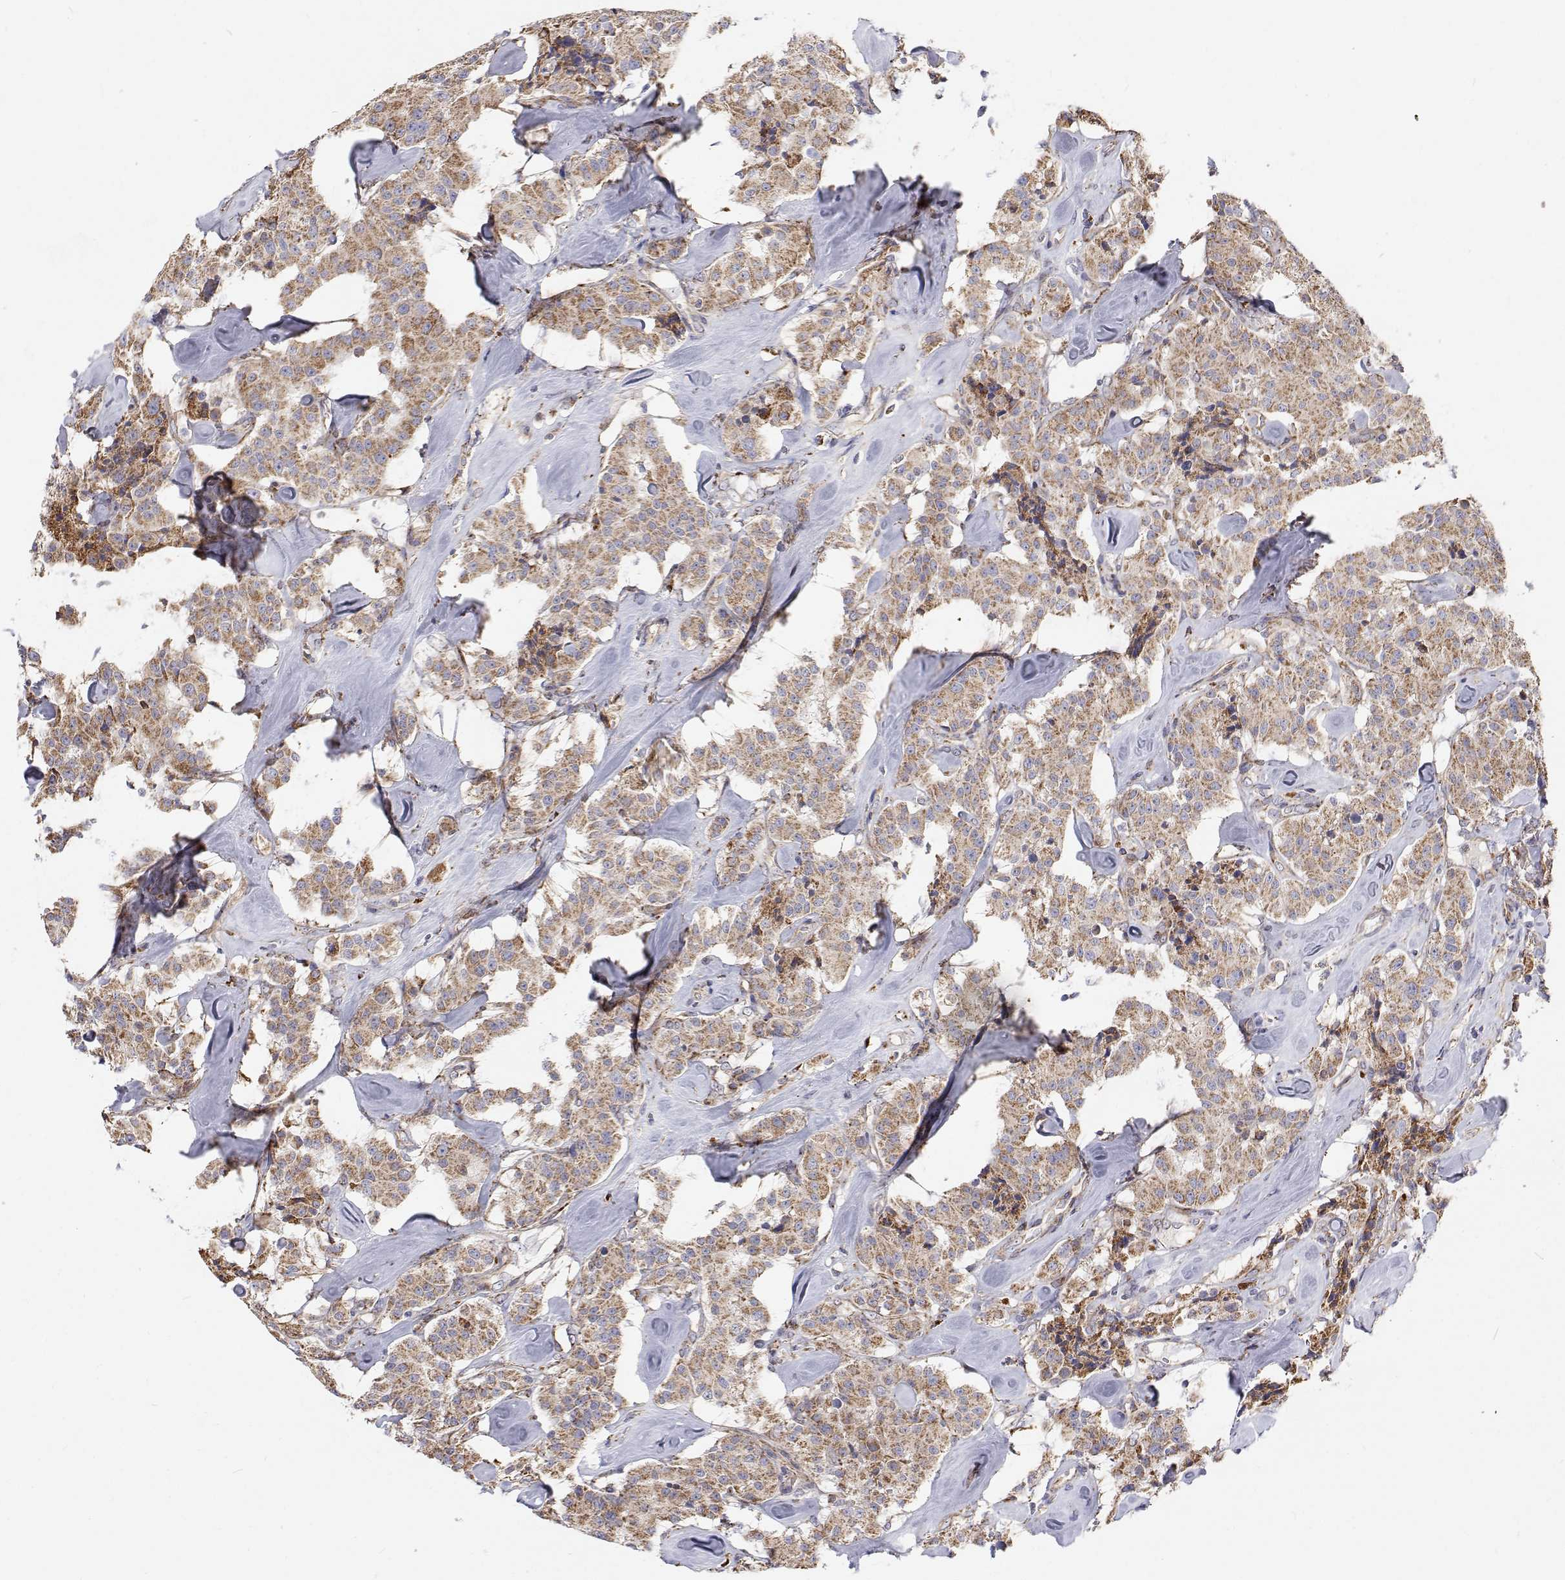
{"staining": {"intensity": "moderate", "quantity": ">75%", "location": "cytoplasmic/membranous"}, "tissue": "carcinoid", "cell_type": "Tumor cells", "image_type": "cancer", "snomed": [{"axis": "morphology", "description": "Carcinoid, malignant, NOS"}, {"axis": "topography", "description": "Pancreas"}], "caption": "Immunohistochemical staining of human carcinoid reveals medium levels of moderate cytoplasmic/membranous staining in approximately >75% of tumor cells.", "gene": "SPICE1", "patient": {"sex": "male", "age": 41}}